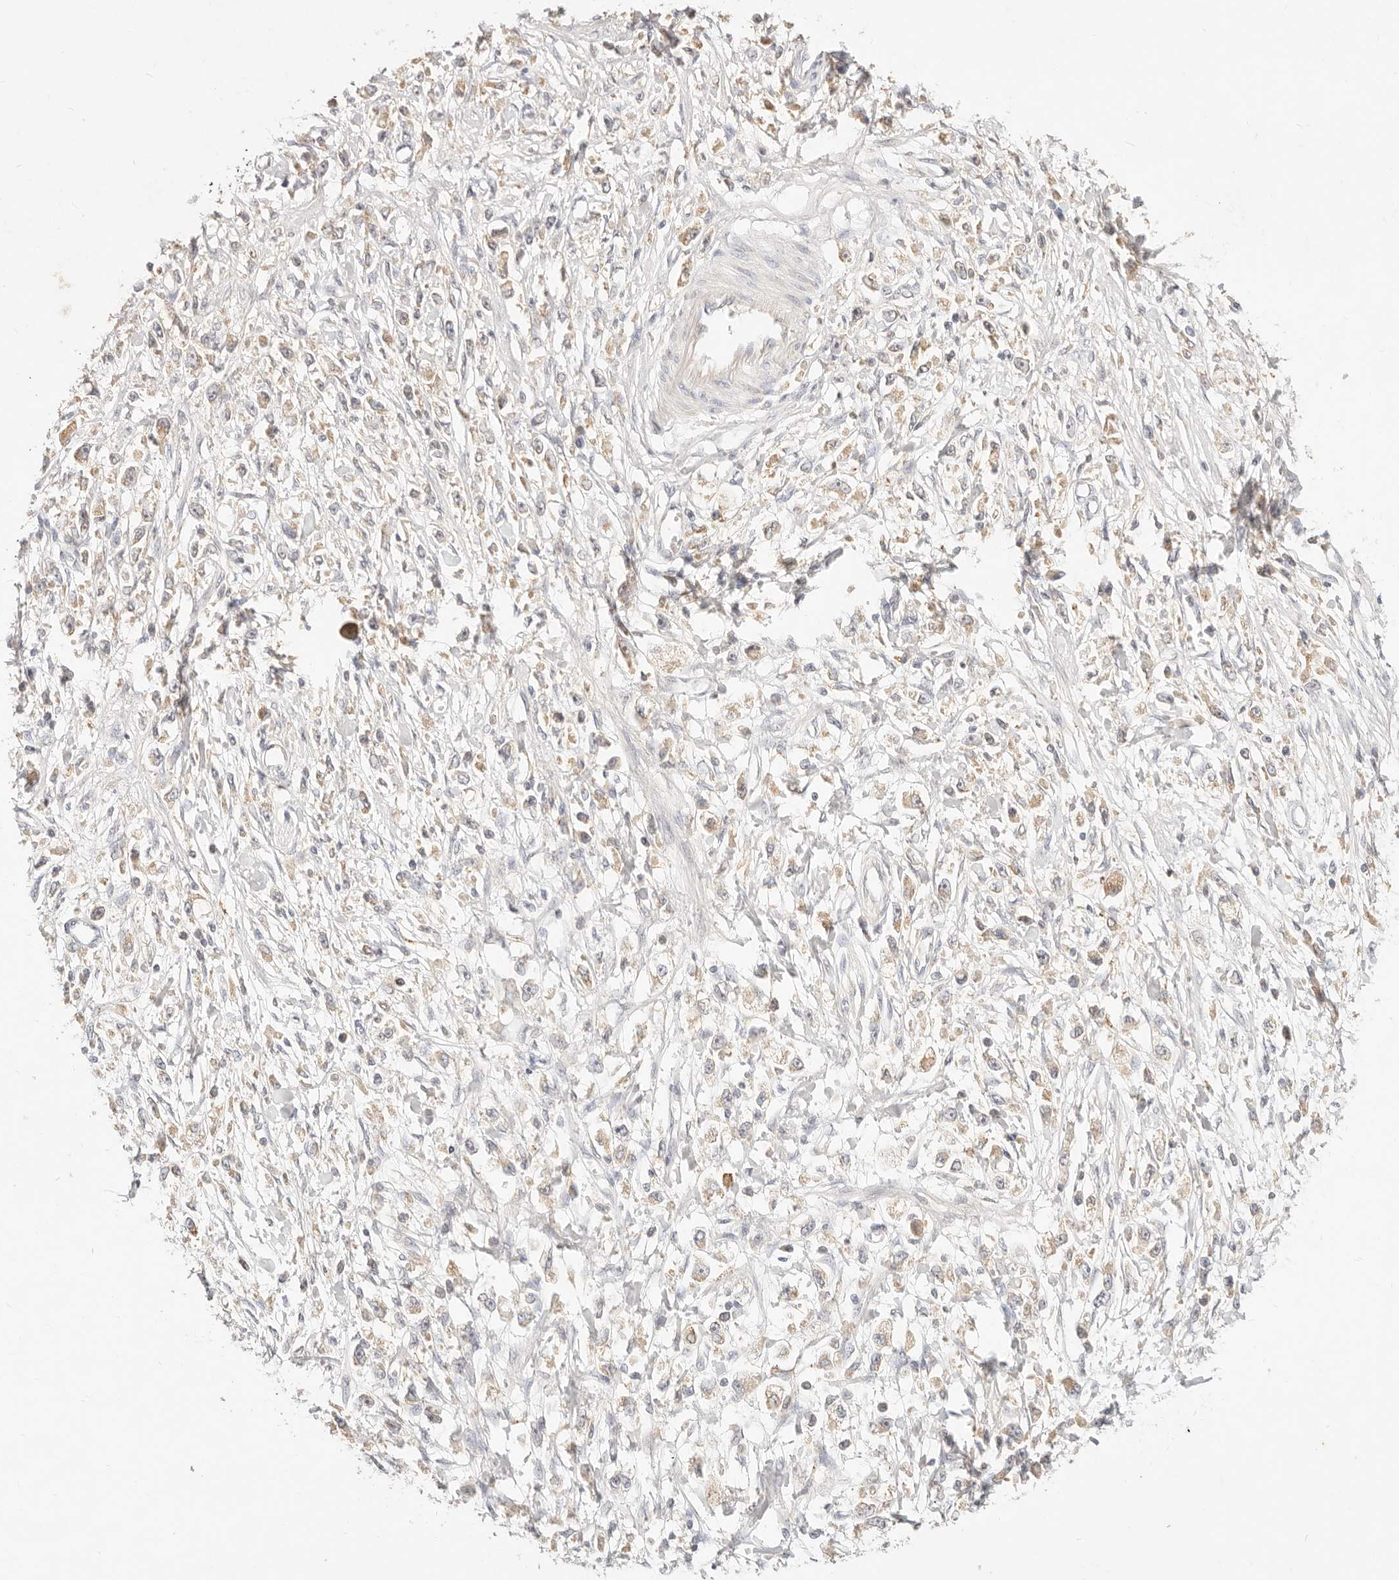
{"staining": {"intensity": "weak", "quantity": "<25%", "location": "cytoplasmic/membranous"}, "tissue": "stomach cancer", "cell_type": "Tumor cells", "image_type": "cancer", "snomed": [{"axis": "morphology", "description": "Adenocarcinoma, NOS"}, {"axis": "topography", "description": "Stomach"}], "caption": "This is a histopathology image of IHC staining of stomach cancer (adenocarcinoma), which shows no expression in tumor cells.", "gene": "ACOX1", "patient": {"sex": "female", "age": 59}}